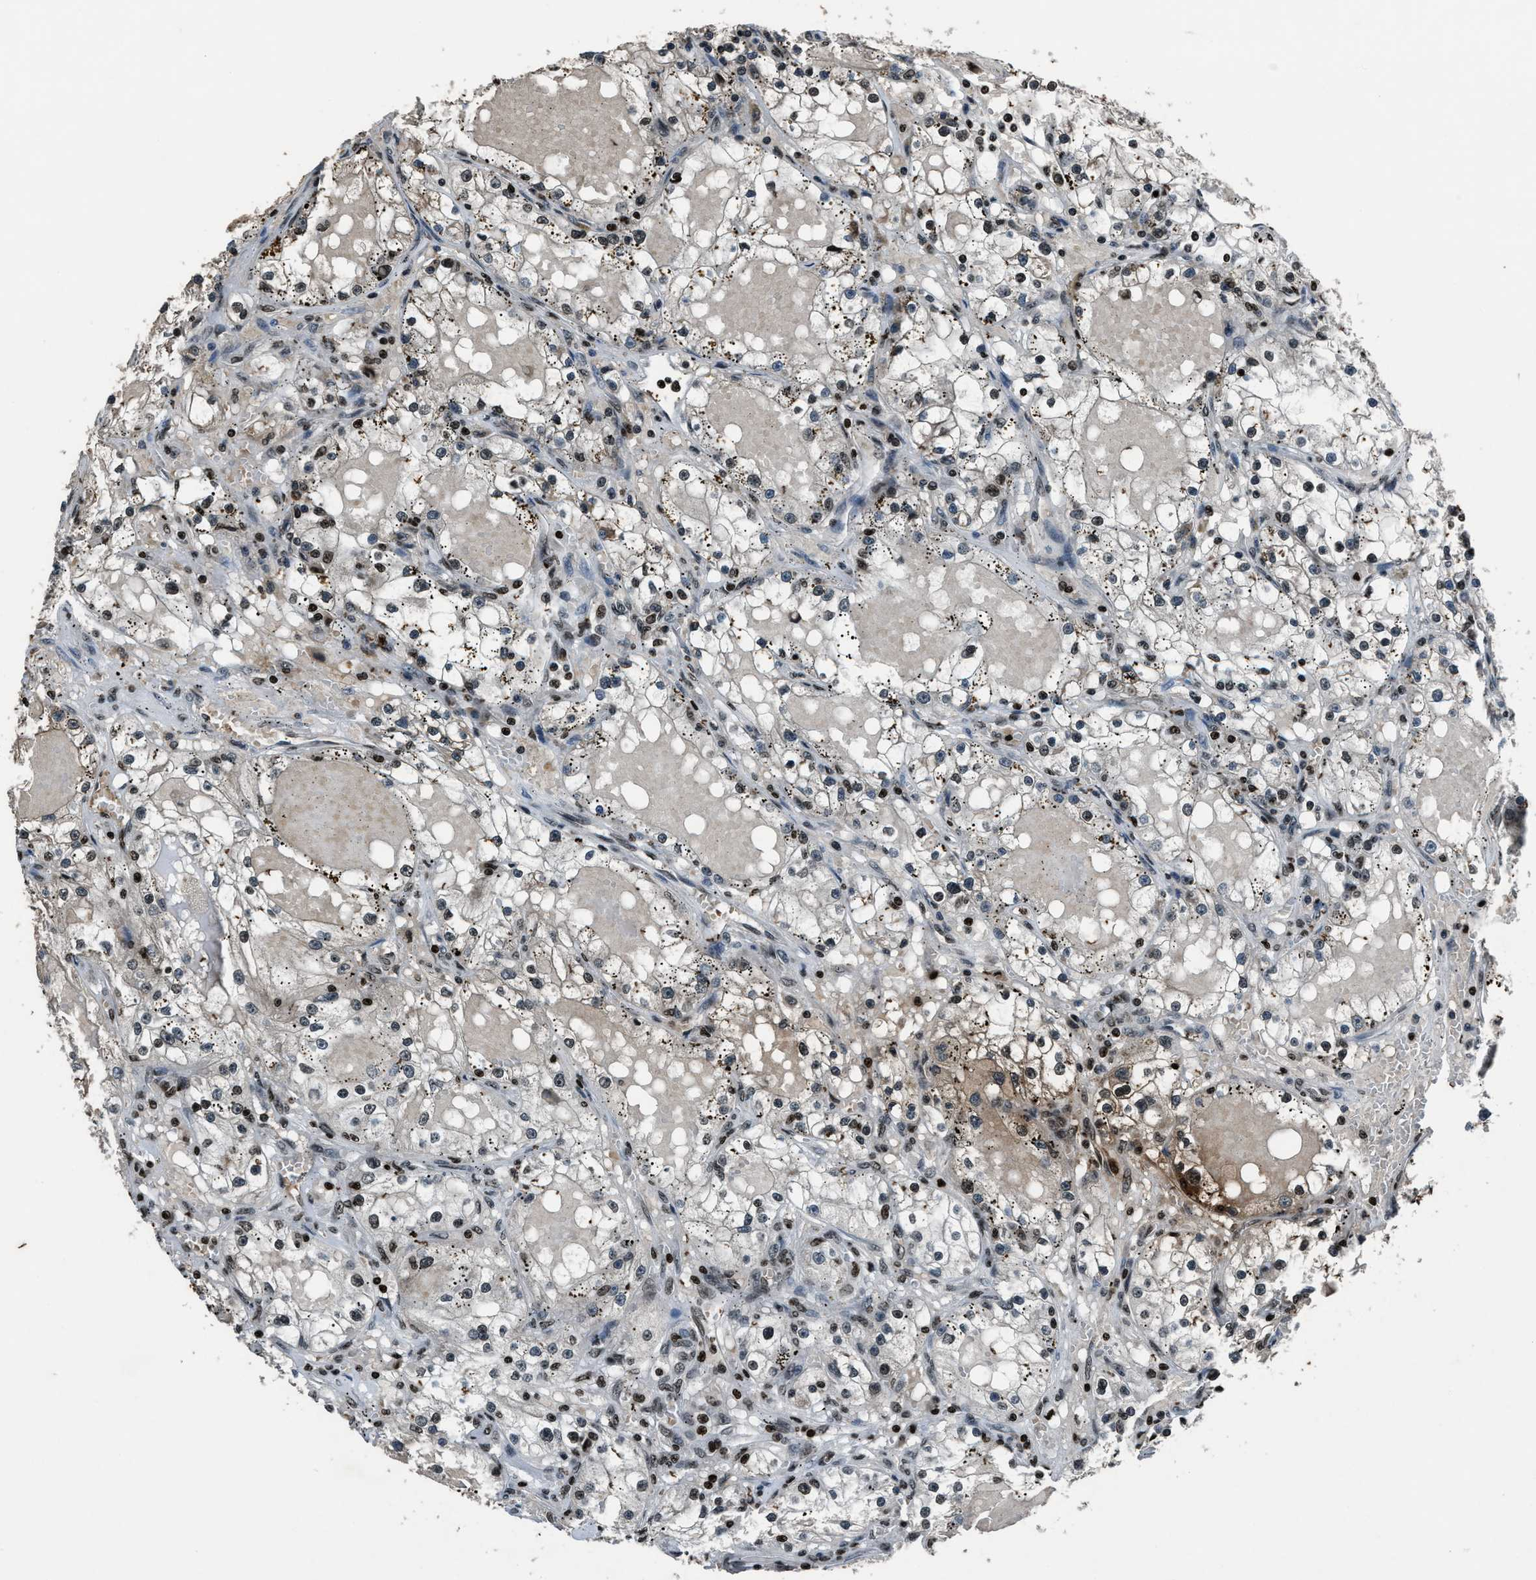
{"staining": {"intensity": "weak", "quantity": "<25%", "location": "nuclear"}, "tissue": "renal cancer", "cell_type": "Tumor cells", "image_type": "cancer", "snomed": [{"axis": "morphology", "description": "Adenocarcinoma, NOS"}, {"axis": "topography", "description": "Kidney"}], "caption": "Protein analysis of renal cancer (adenocarcinoma) exhibits no significant positivity in tumor cells.", "gene": "H4C1", "patient": {"sex": "male", "age": 56}}